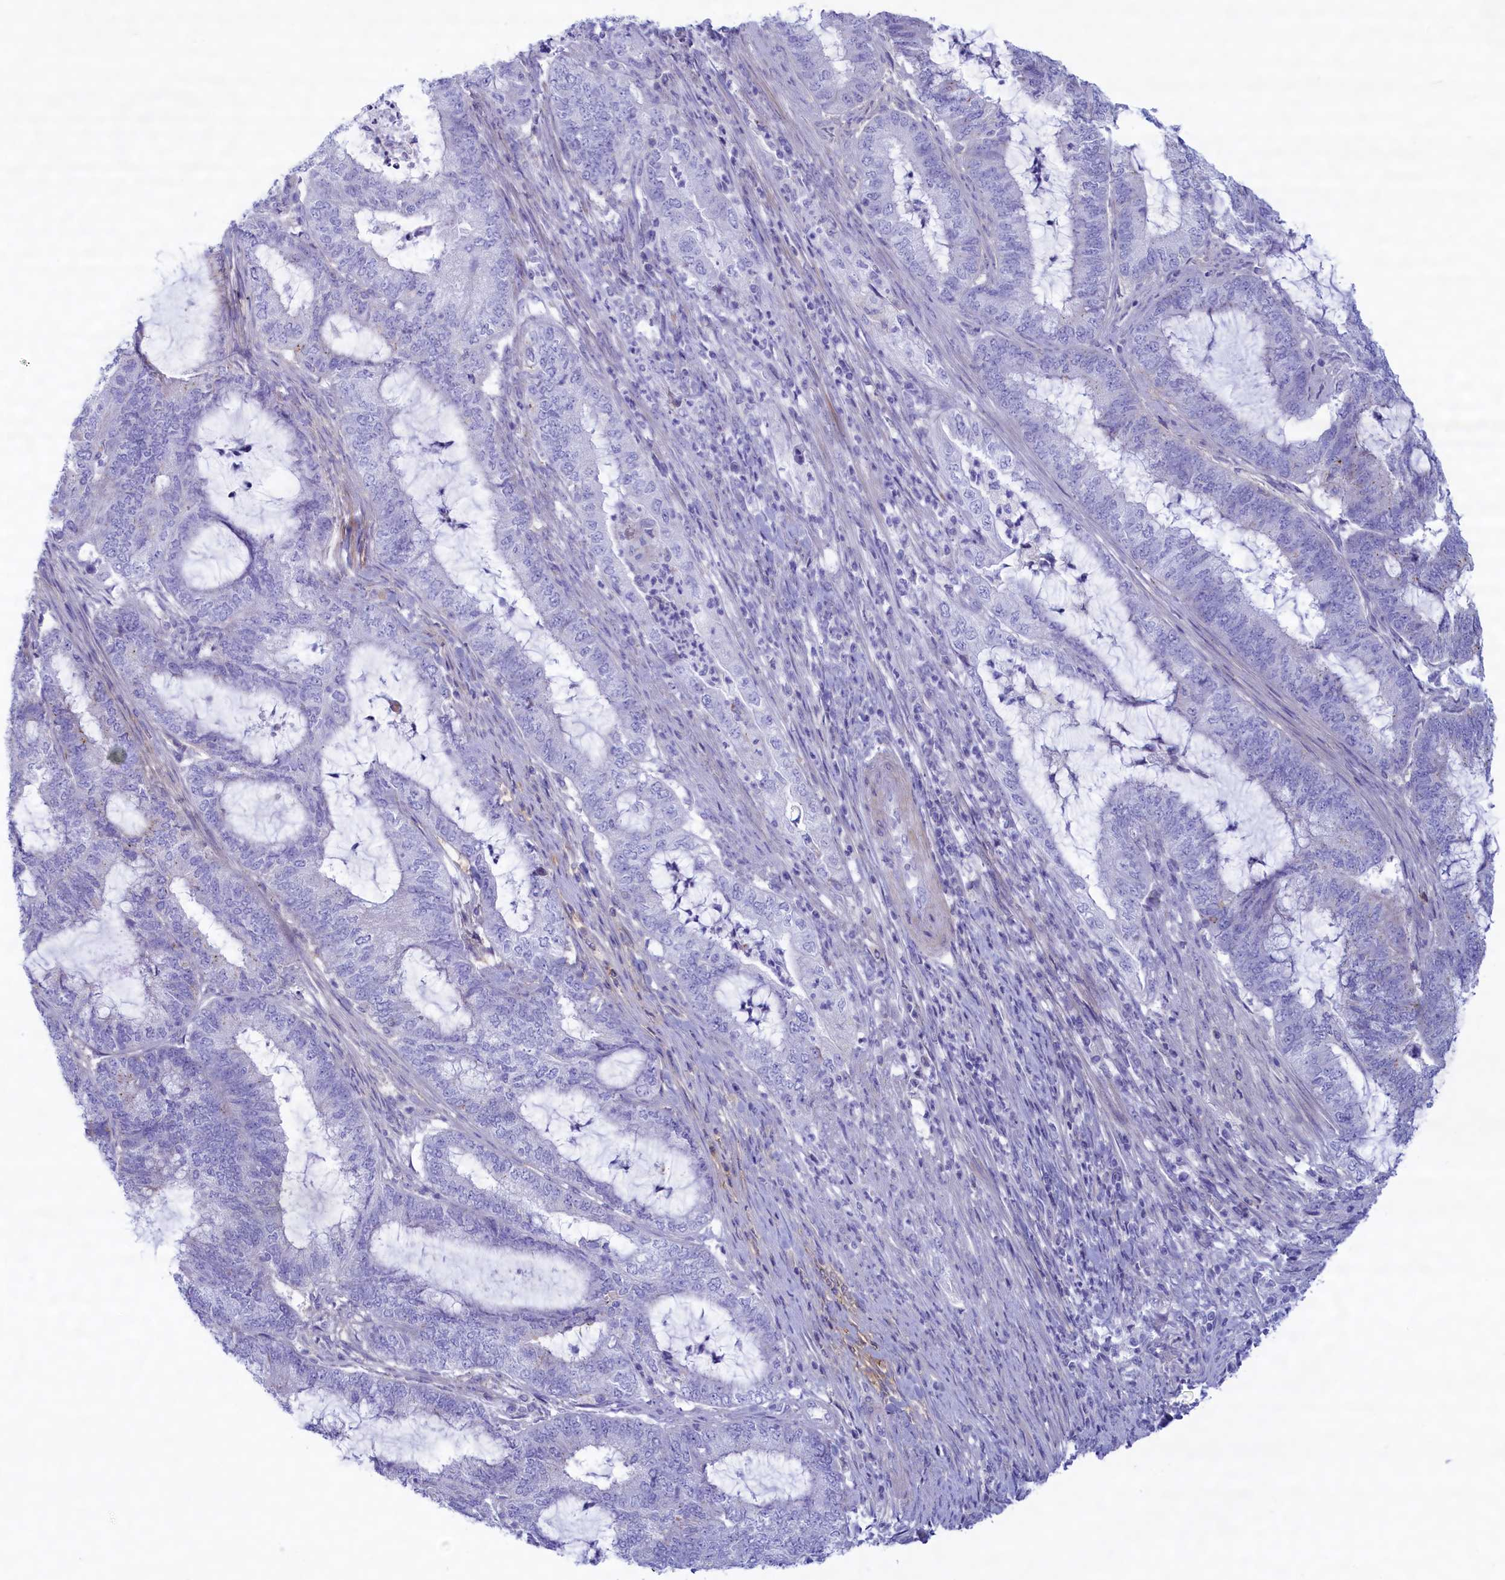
{"staining": {"intensity": "negative", "quantity": "none", "location": "none"}, "tissue": "endometrial cancer", "cell_type": "Tumor cells", "image_type": "cancer", "snomed": [{"axis": "morphology", "description": "Adenocarcinoma, NOS"}, {"axis": "topography", "description": "Endometrium"}], "caption": "Human endometrial cancer stained for a protein using IHC demonstrates no positivity in tumor cells.", "gene": "MPV17L2", "patient": {"sex": "female", "age": 51}}